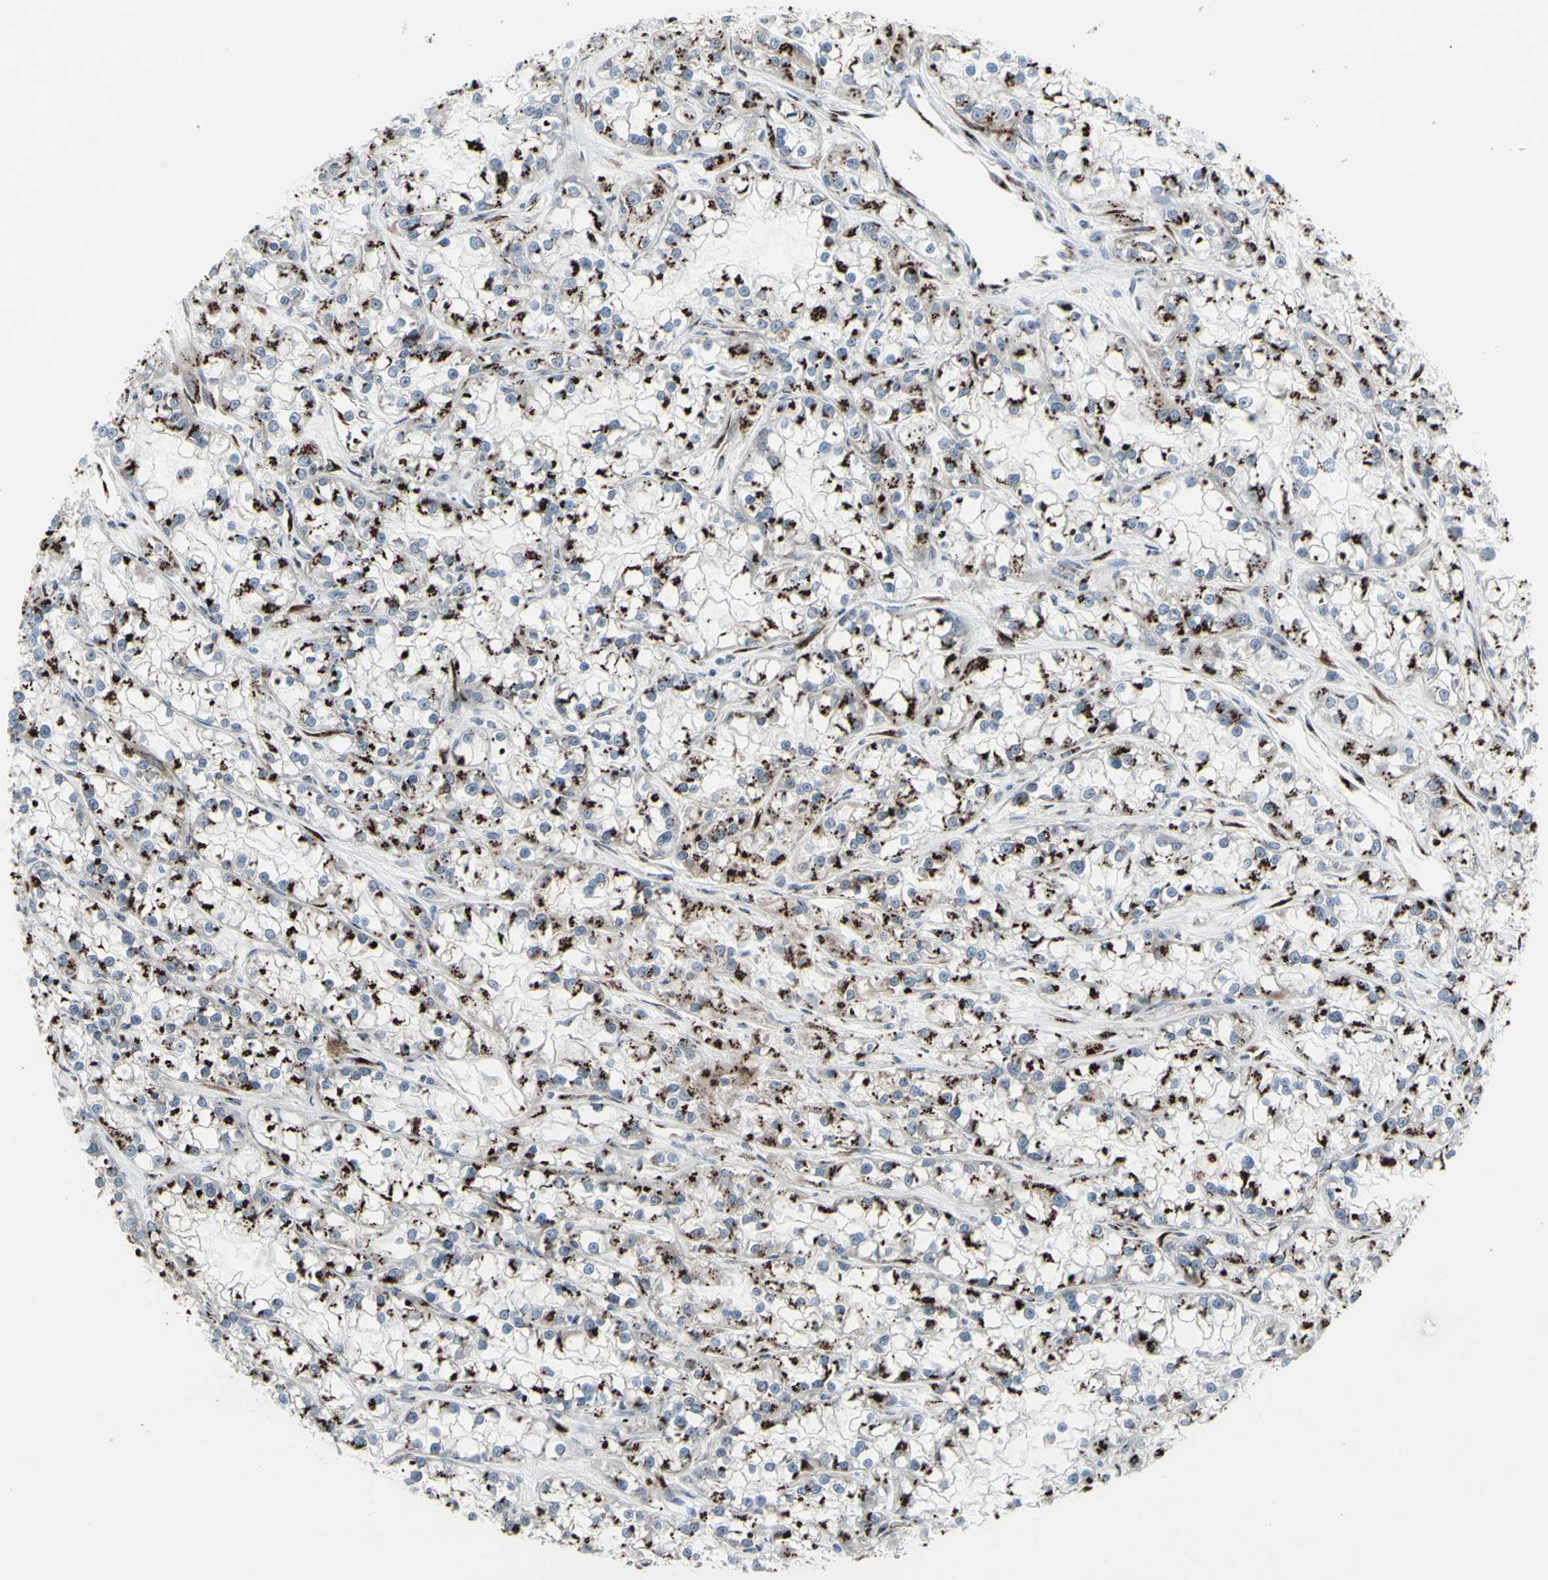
{"staining": {"intensity": "strong", "quantity": ">75%", "location": "cytoplasmic/membranous"}, "tissue": "renal cancer", "cell_type": "Tumor cells", "image_type": "cancer", "snomed": [{"axis": "morphology", "description": "Adenocarcinoma, NOS"}, {"axis": "topography", "description": "Kidney"}], "caption": "A high-resolution histopathology image shows immunohistochemistry (IHC) staining of renal cancer (adenocarcinoma), which displays strong cytoplasmic/membranous positivity in about >75% of tumor cells.", "gene": "GLG1", "patient": {"sex": "female", "age": 52}}